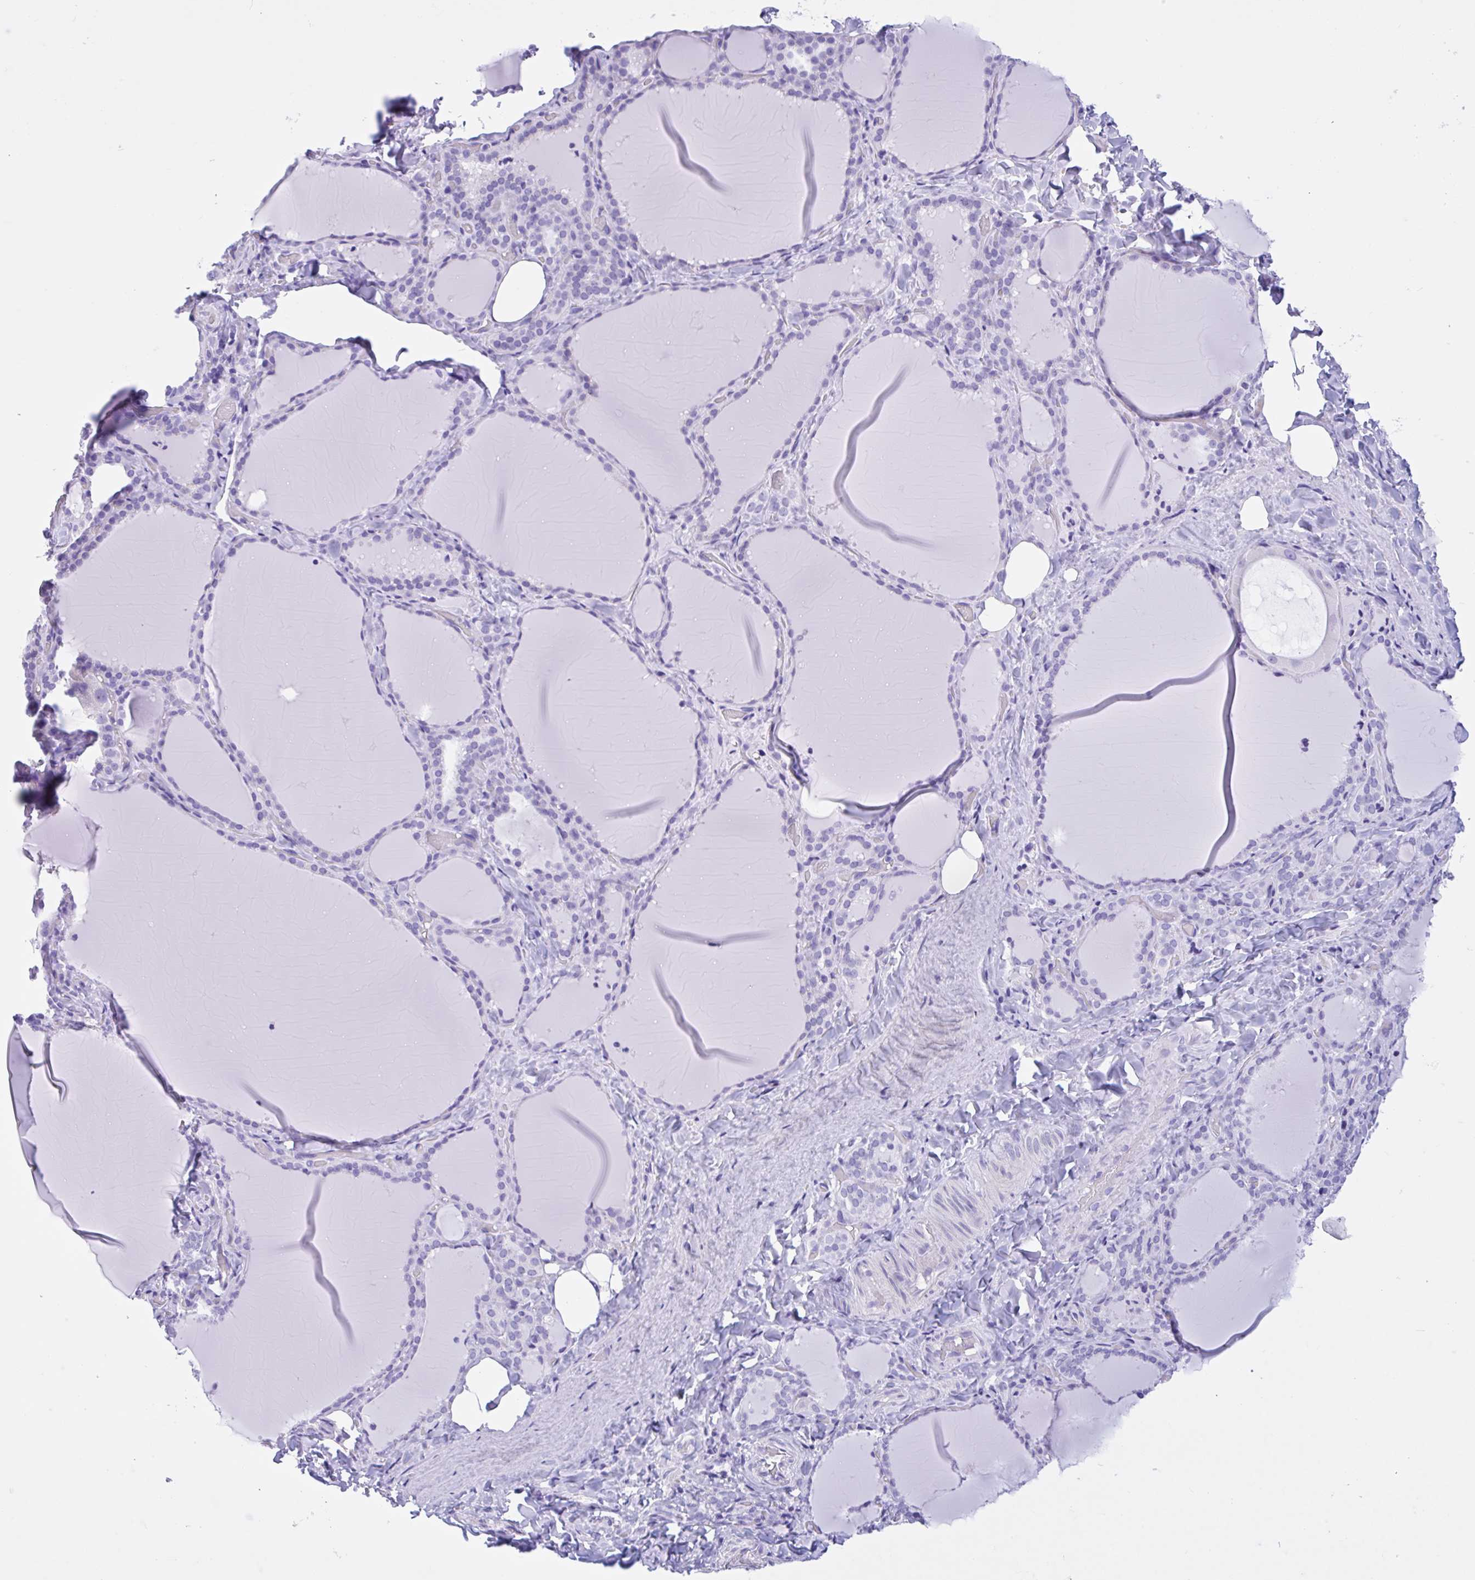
{"staining": {"intensity": "negative", "quantity": "none", "location": "none"}, "tissue": "thyroid gland", "cell_type": "Glandular cells", "image_type": "normal", "snomed": [{"axis": "morphology", "description": "Normal tissue, NOS"}, {"axis": "topography", "description": "Thyroid gland"}], "caption": "This is an immunohistochemistry (IHC) image of unremarkable human thyroid gland. There is no expression in glandular cells.", "gene": "IAPP", "patient": {"sex": "female", "age": 22}}